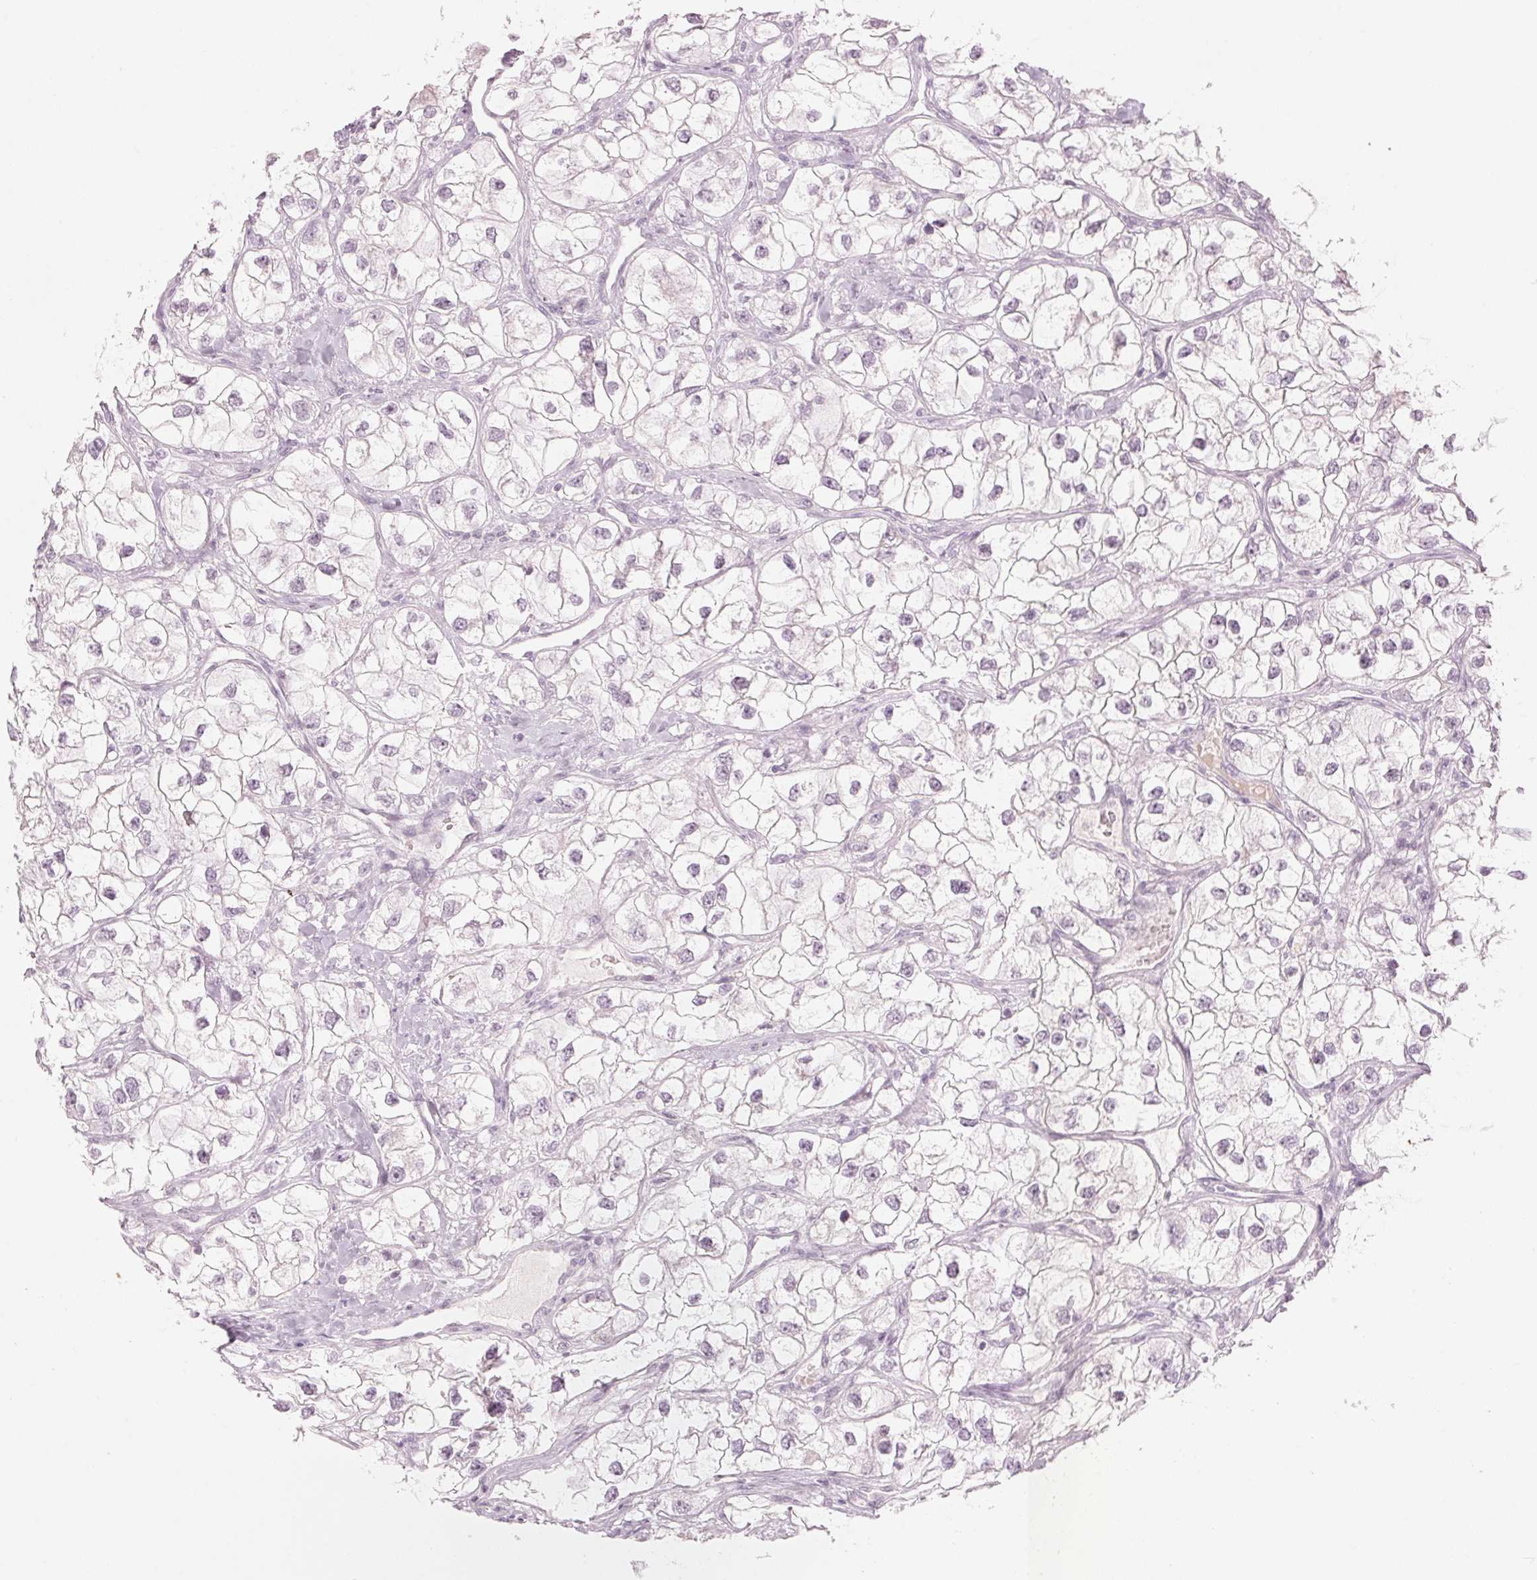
{"staining": {"intensity": "negative", "quantity": "none", "location": "none"}, "tissue": "renal cancer", "cell_type": "Tumor cells", "image_type": "cancer", "snomed": [{"axis": "morphology", "description": "Adenocarcinoma, NOS"}, {"axis": "topography", "description": "Kidney"}], "caption": "IHC image of renal cancer stained for a protein (brown), which shows no staining in tumor cells.", "gene": "SCTR", "patient": {"sex": "male", "age": 59}}